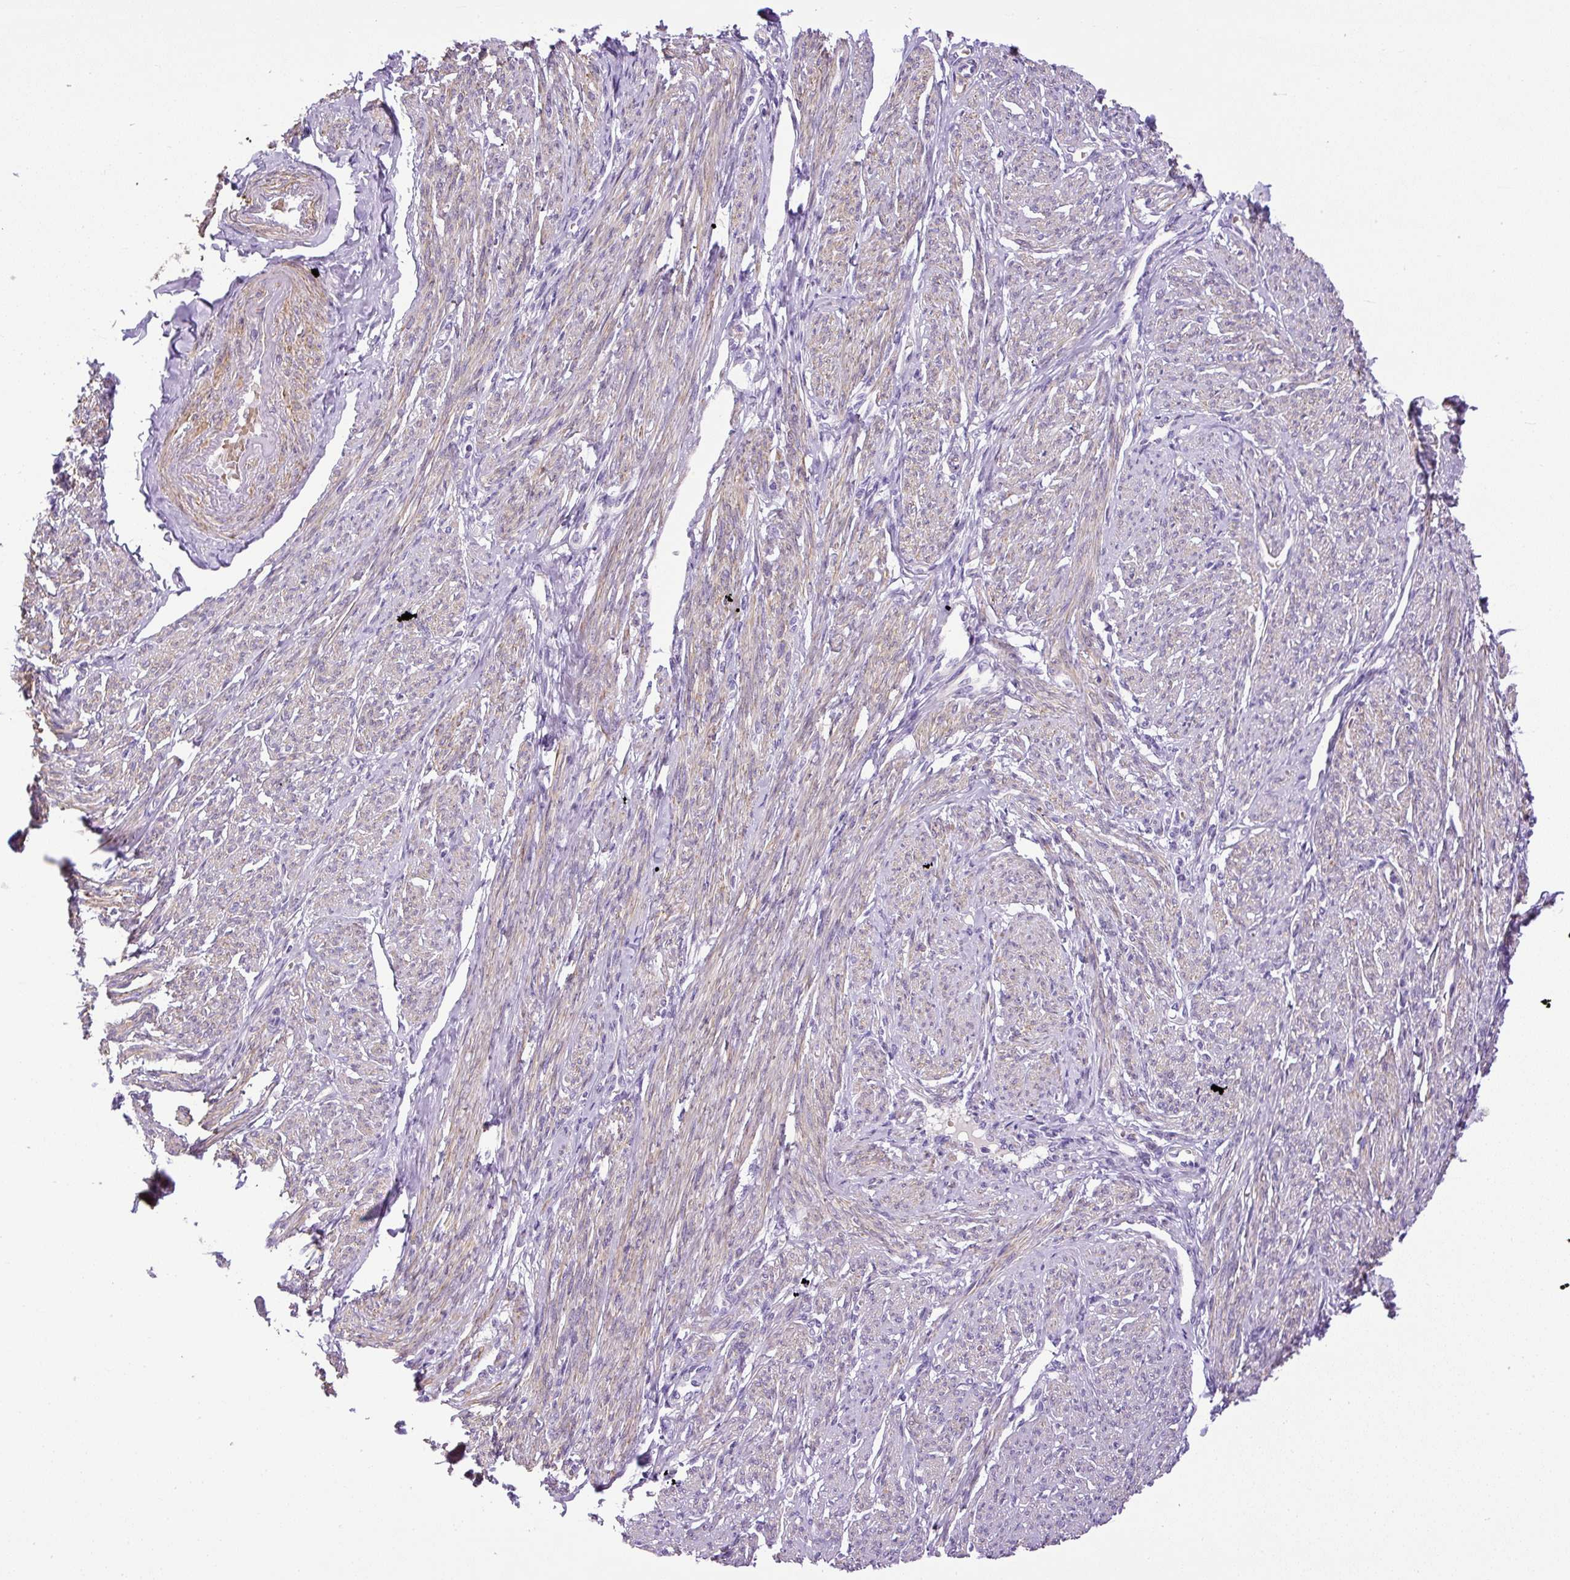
{"staining": {"intensity": "moderate", "quantity": "25%-75%", "location": "cytoplasmic/membranous"}, "tissue": "smooth muscle", "cell_type": "Smooth muscle cells", "image_type": "normal", "snomed": [{"axis": "morphology", "description": "Normal tissue, NOS"}, {"axis": "topography", "description": "Smooth muscle"}], "caption": "Brown immunohistochemical staining in normal human smooth muscle reveals moderate cytoplasmic/membranous staining in approximately 25%-75% of smooth muscle cells. Using DAB (brown) and hematoxylin (blue) stains, captured at high magnification using brightfield microscopy.", "gene": "VWA7", "patient": {"sex": "female", "age": 65}}